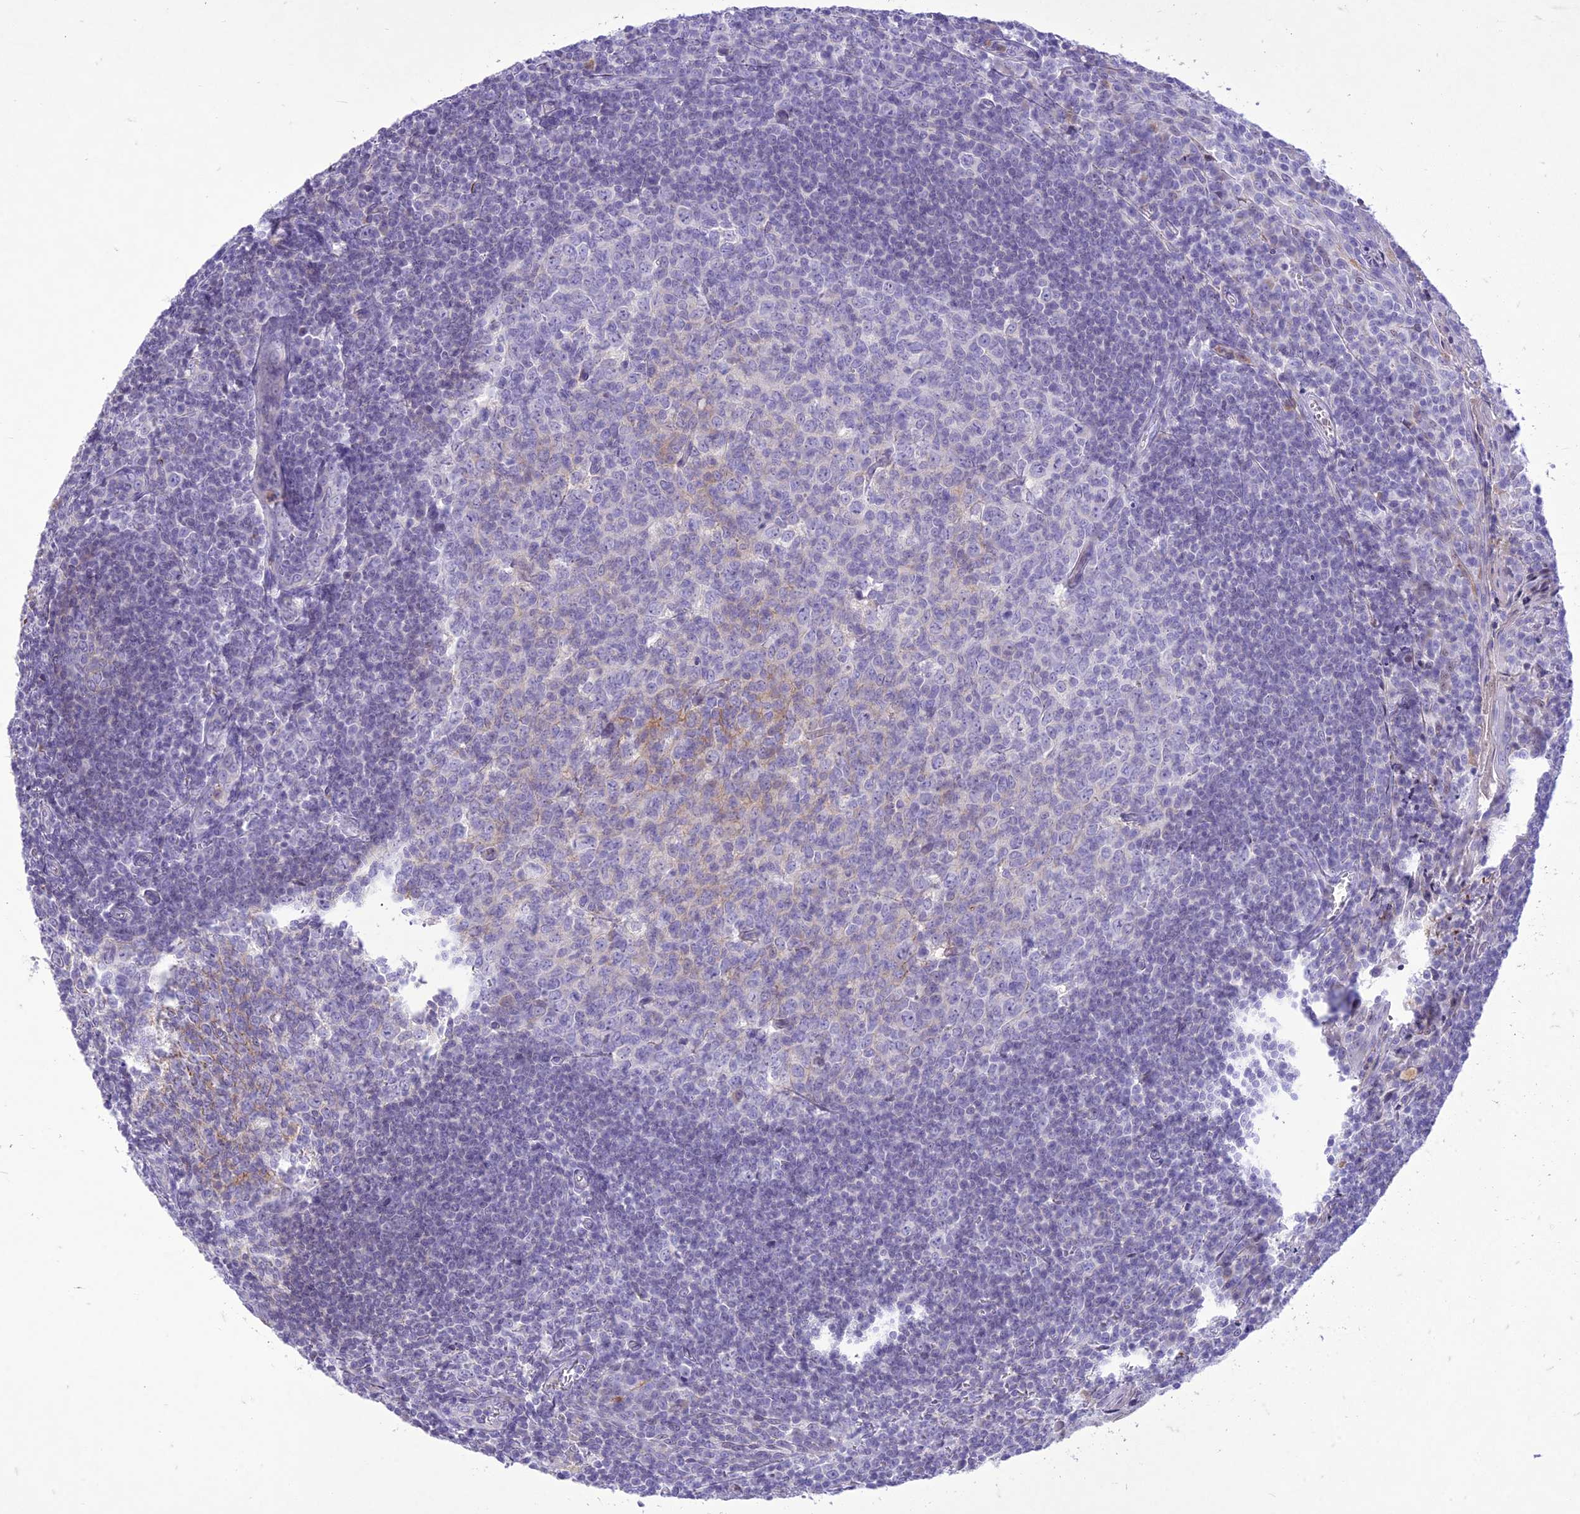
{"staining": {"intensity": "negative", "quantity": "none", "location": "none"}, "tissue": "tonsil", "cell_type": "Germinal center cells", "image_type": "normal", "snomed": [{"axis": "morphology", "description": "Normal tissue, NOS"}, {"axis": "topography", "description": "Tonsil"}], "caption": "IHC micrograph of normal human tonsil stained for a protein (brown), which exhibits no staining in germinal center cells. (Immunohistochemistry (ihc), brightfield microscopy, high magnification).", "gene": "SLC13A5", "patient": {"sex": "male", "age": 27}}